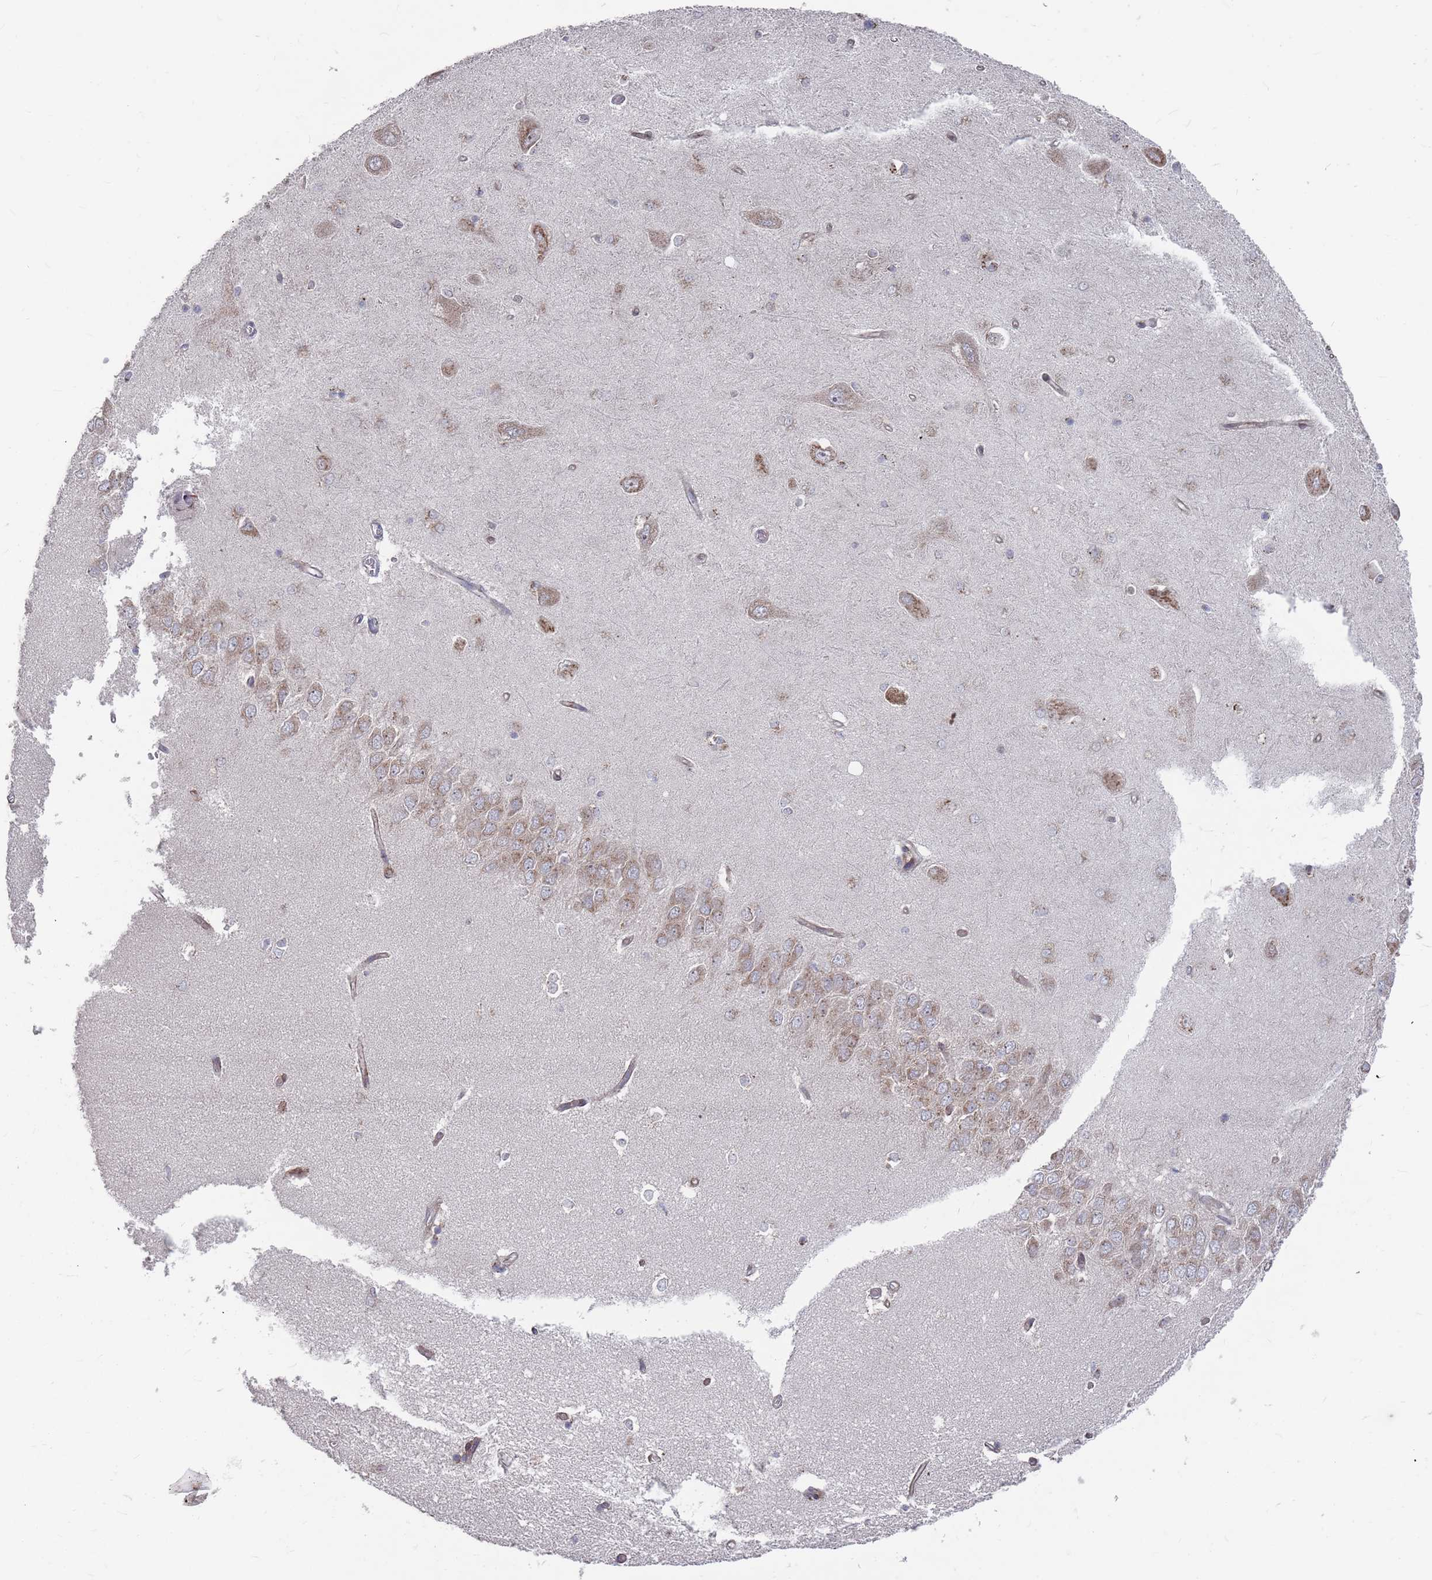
{"staining": {"intensity": "moderate", "quantity": "<25%", "location": "cytoplasmic/membranous"}, "tissue": "hippocampus", "cell_type": "Glial cells", "image_type": "normal", "snomed": [{"axis": "morphology", "description": "Normal tissue, NOS"}, {"axis": "topography", "description": "Hippocampus"}], "caption": "Moderate cytoplasmic/membranous expression for a protein is seen in approximately <25% of glial cells of benign hippocampus using IHC.", "gene": "FMO4", "patient": {"sex": "male", "age": 45}}